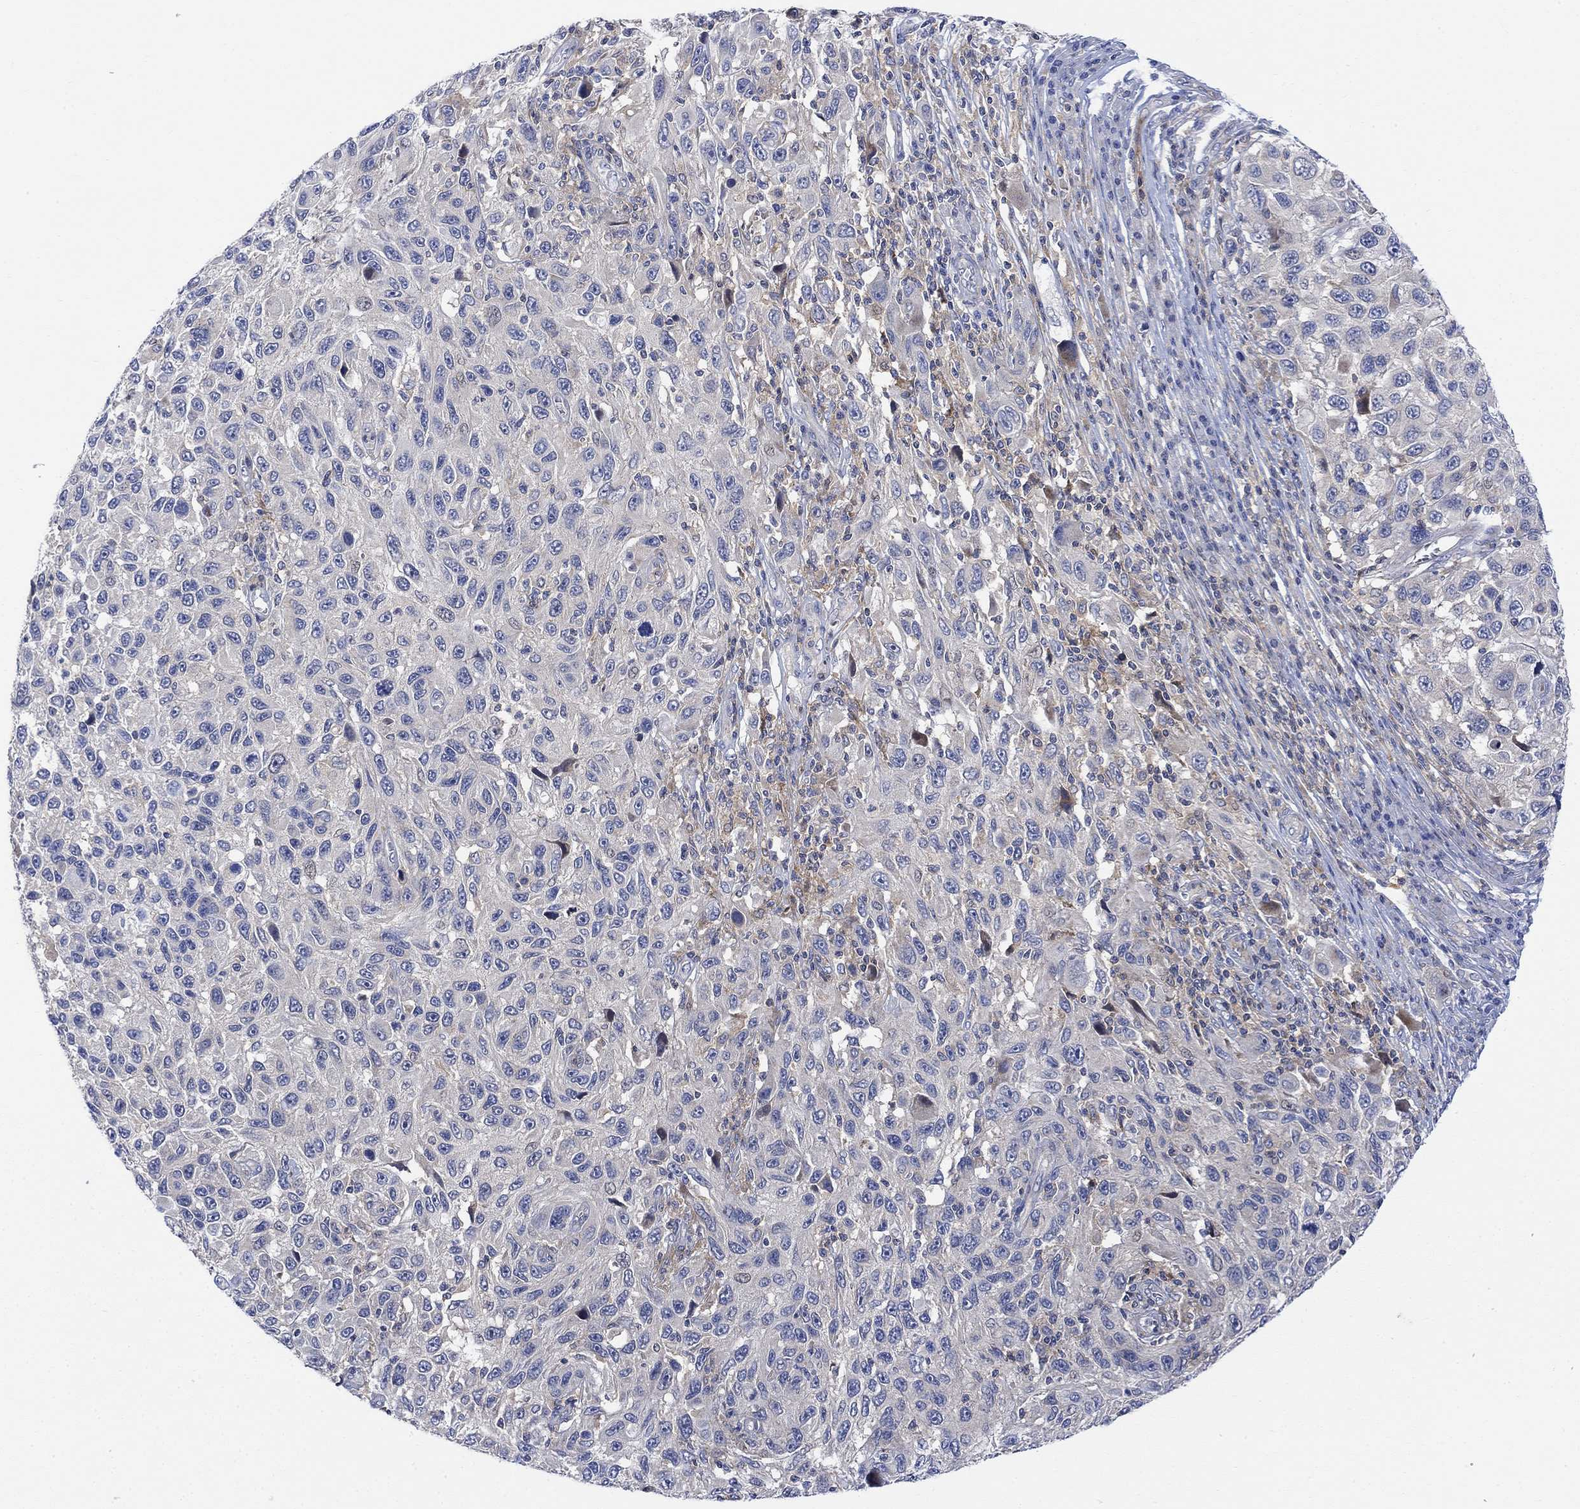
{"staining": {"intensity": "negative", "quantity": "none", "location": "none"}, "tissue": "melanoma", "cell_type": "Tumor cells", "image_type": "cancer", "snomed": [{"axis": "morphology", "description": "Malignant melanoma, NOS"}, {"axis": "topography", "description": "Skin"}], "caption": "High magnification brightfield microscopy of melanoma stained with DAB (brown) and counterstained with hematoxylin (blue): tumor cells show no significant expression.", "gene": "ARSK", "patient": {"sex": "male", "age": 53}}